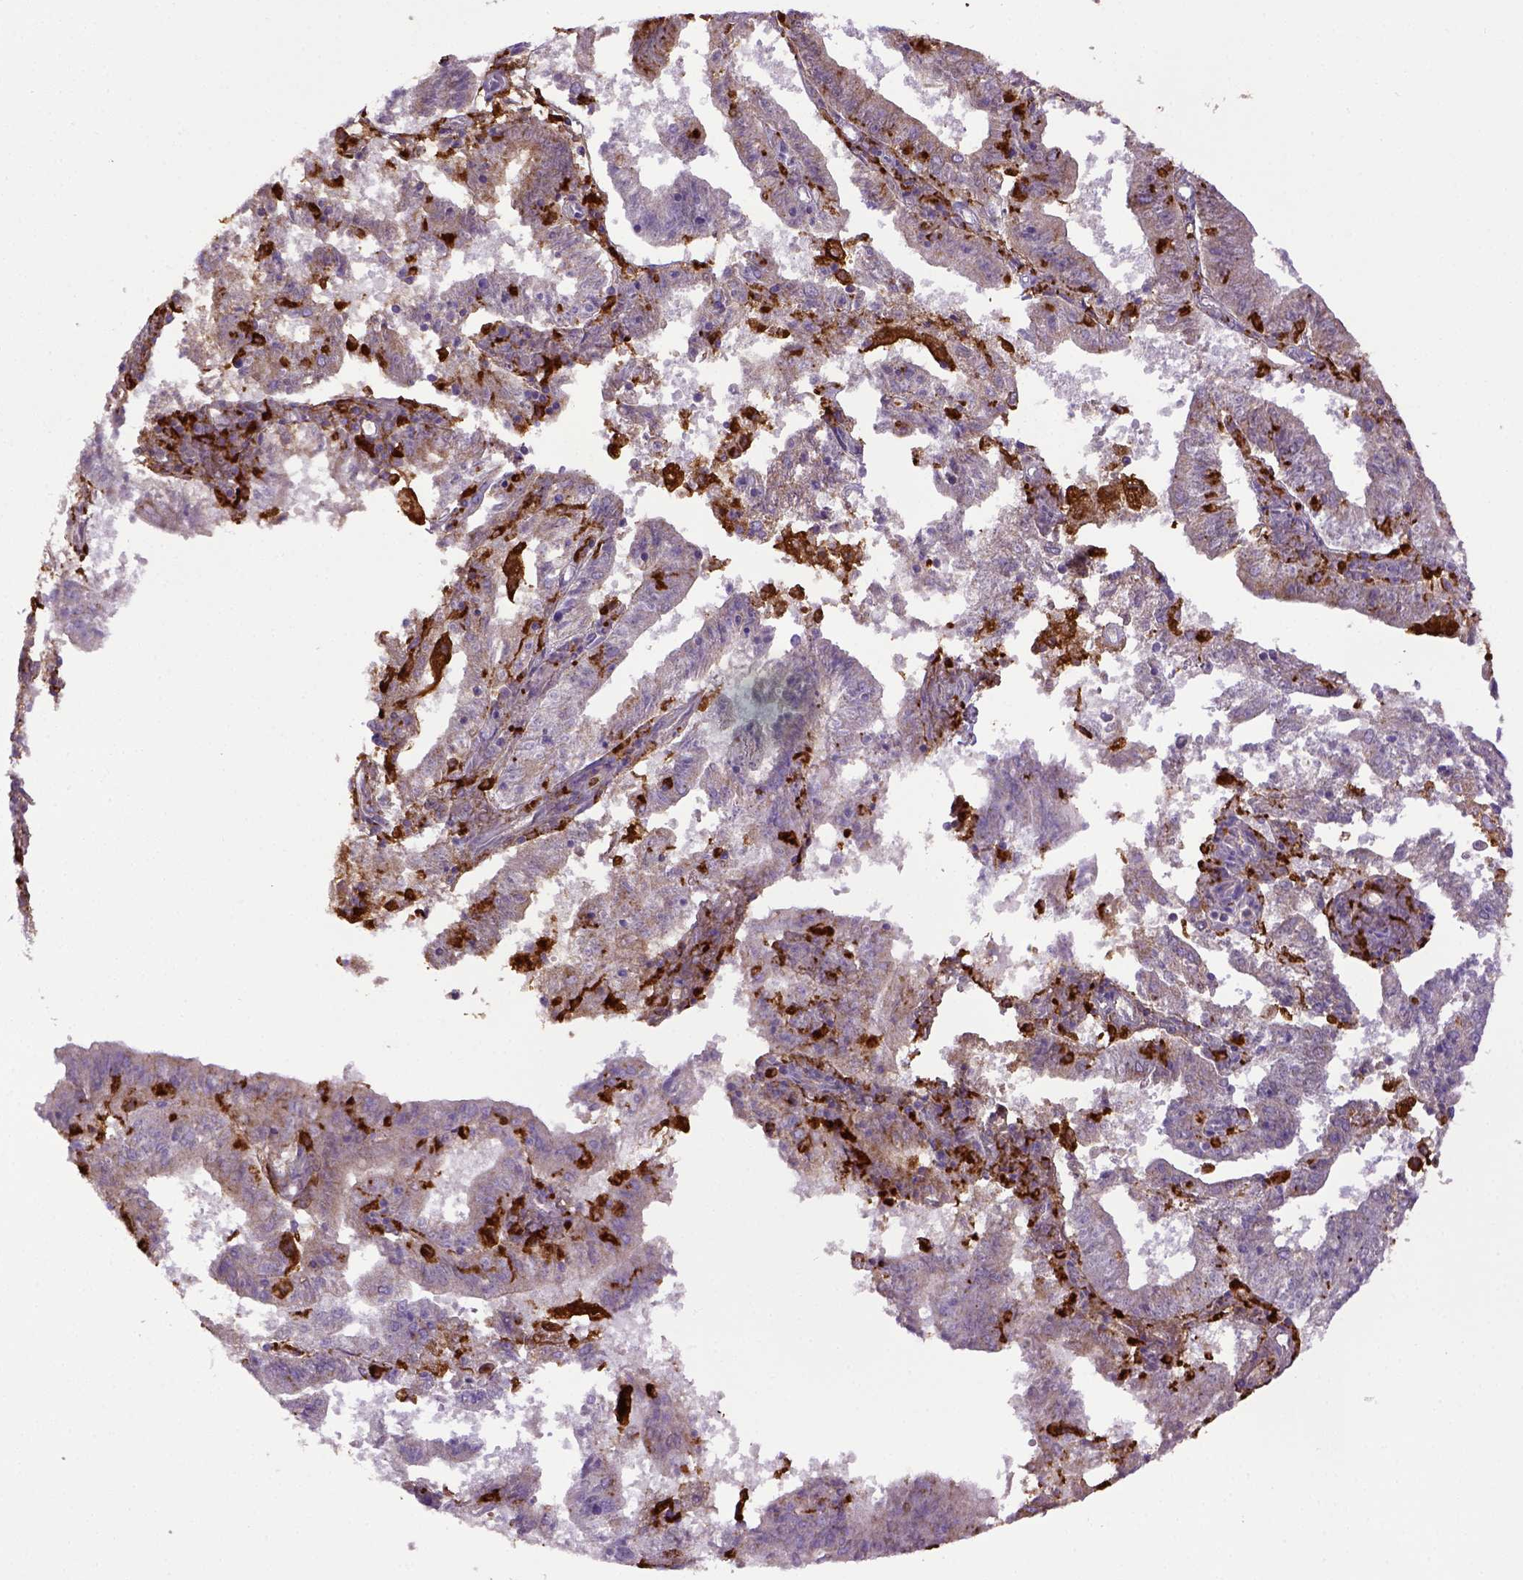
{"staining": {"intensity": "negative", "quantity": "none", "location": "none"}, "tissue": "endometrial cancer", "cell_type": "Tumor cells", "image_type": "cancer", "snomed": [{"axis": "morphology", "description": "Adenocarcinoma, NOS"}, {"axis": "topography", "description": "Endometrium"}], "caption": "High magnification brightfield microscopy of endometrial cancer (adenocarcinoma) stained with DAB (3,3'-diaminobenzidine) (brown) and counterstained with hematoxylin (blue): tumor cells show no significant expression. Brightfield microscopy of IHC stained with DAB (brown) and hematoxylin (blue), captured at high magnification.", "gene": "CD68", "patient": {"sex": "female", "age": 82}}